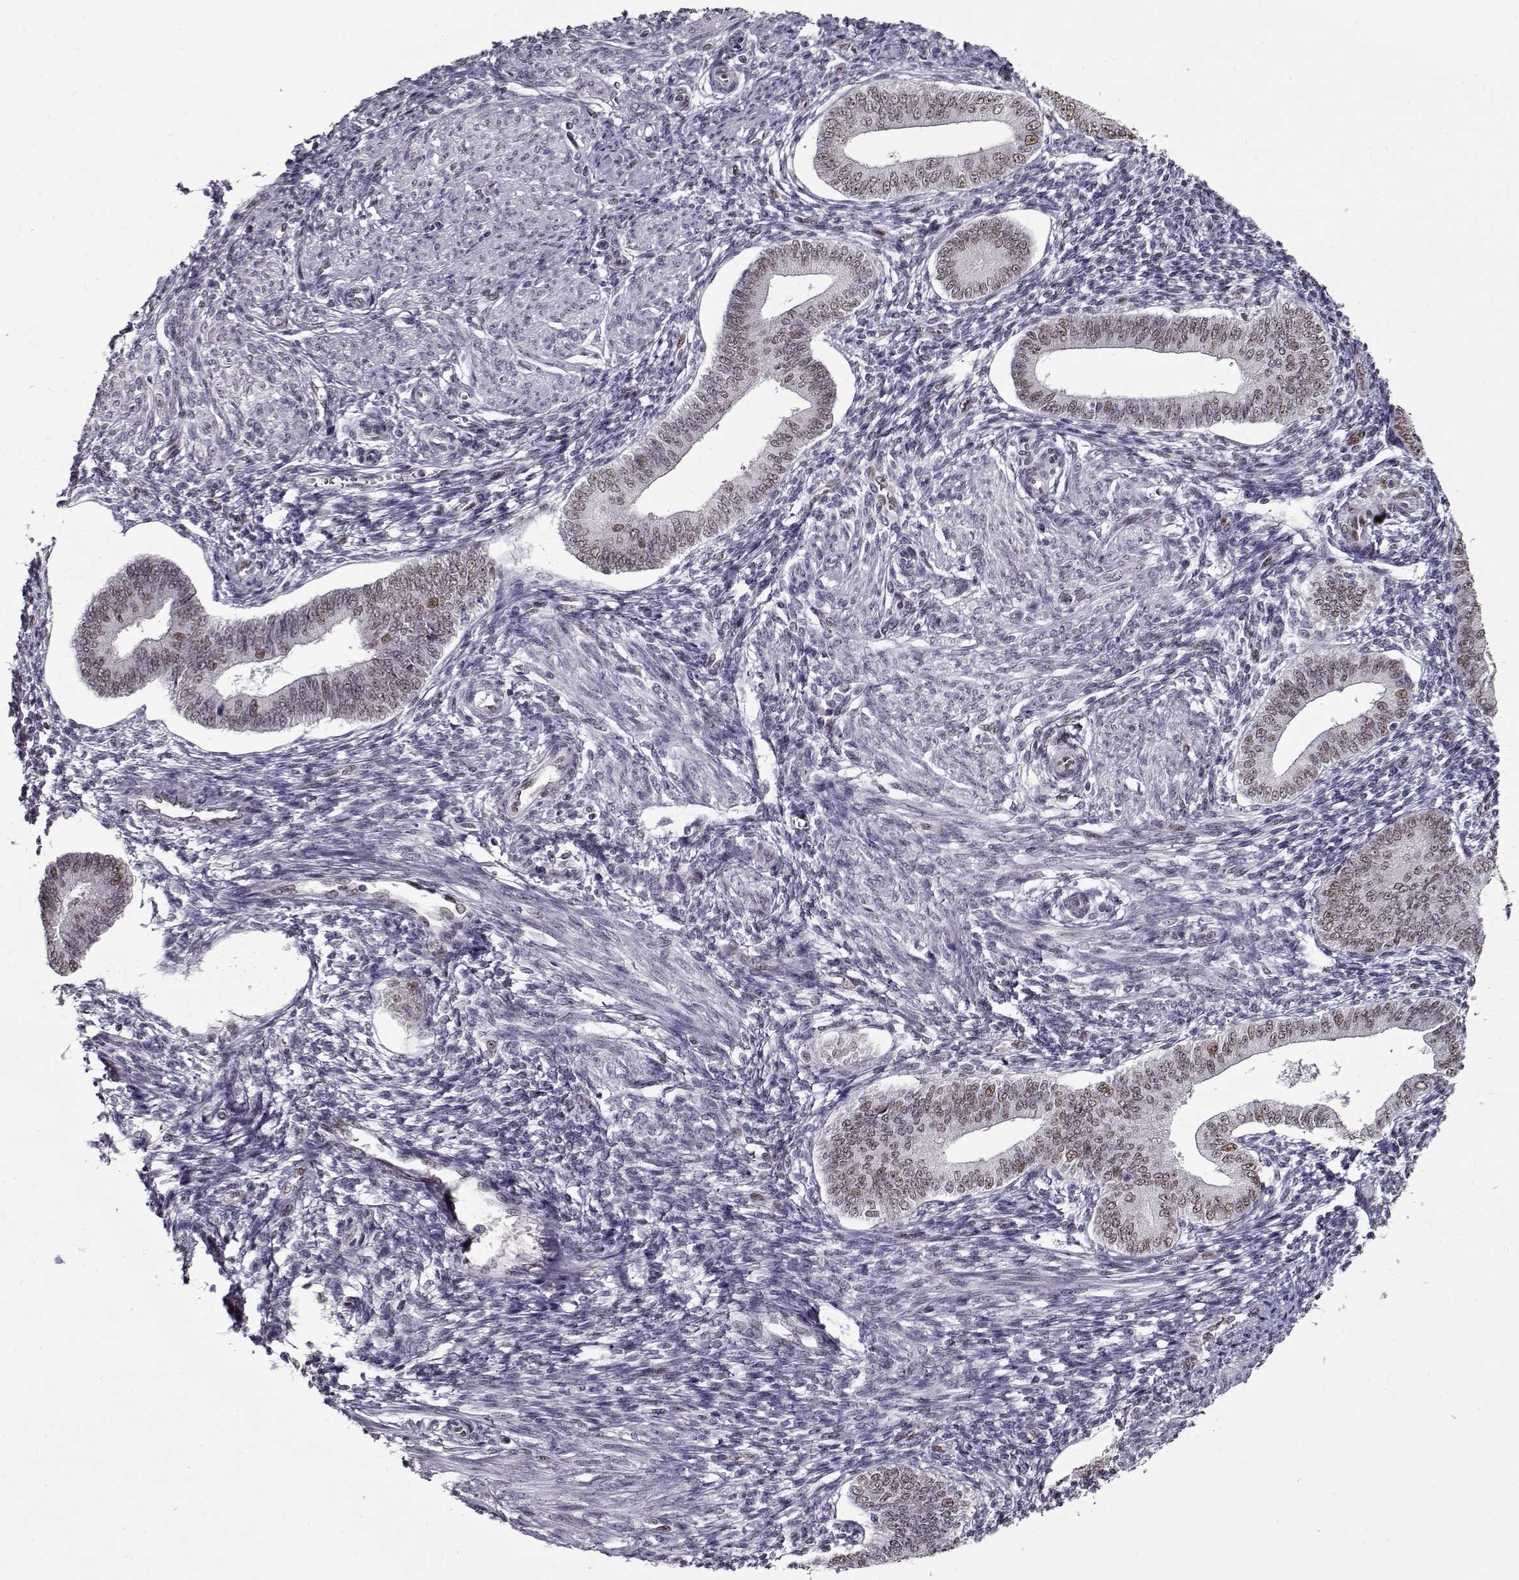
{"staining": {"intensity": "moderate", "quantity": "25%-75%", "location": "nuclear"}, "tissue": "endometrium", "cell_type": "Cells in endometrial stroma", "image_type": "normal", "snomed": [{"axis": "morphology", "description": "Normal tissue, NOS"}, {"axis": "topography", "description": "Endometrium"}], "caption": "Endometrium stained with a protein marker reveals moderate staining in cells in endometrial stroma.", "gene": "PRMT1", "patient": {"sex": "female", "age": 42}}